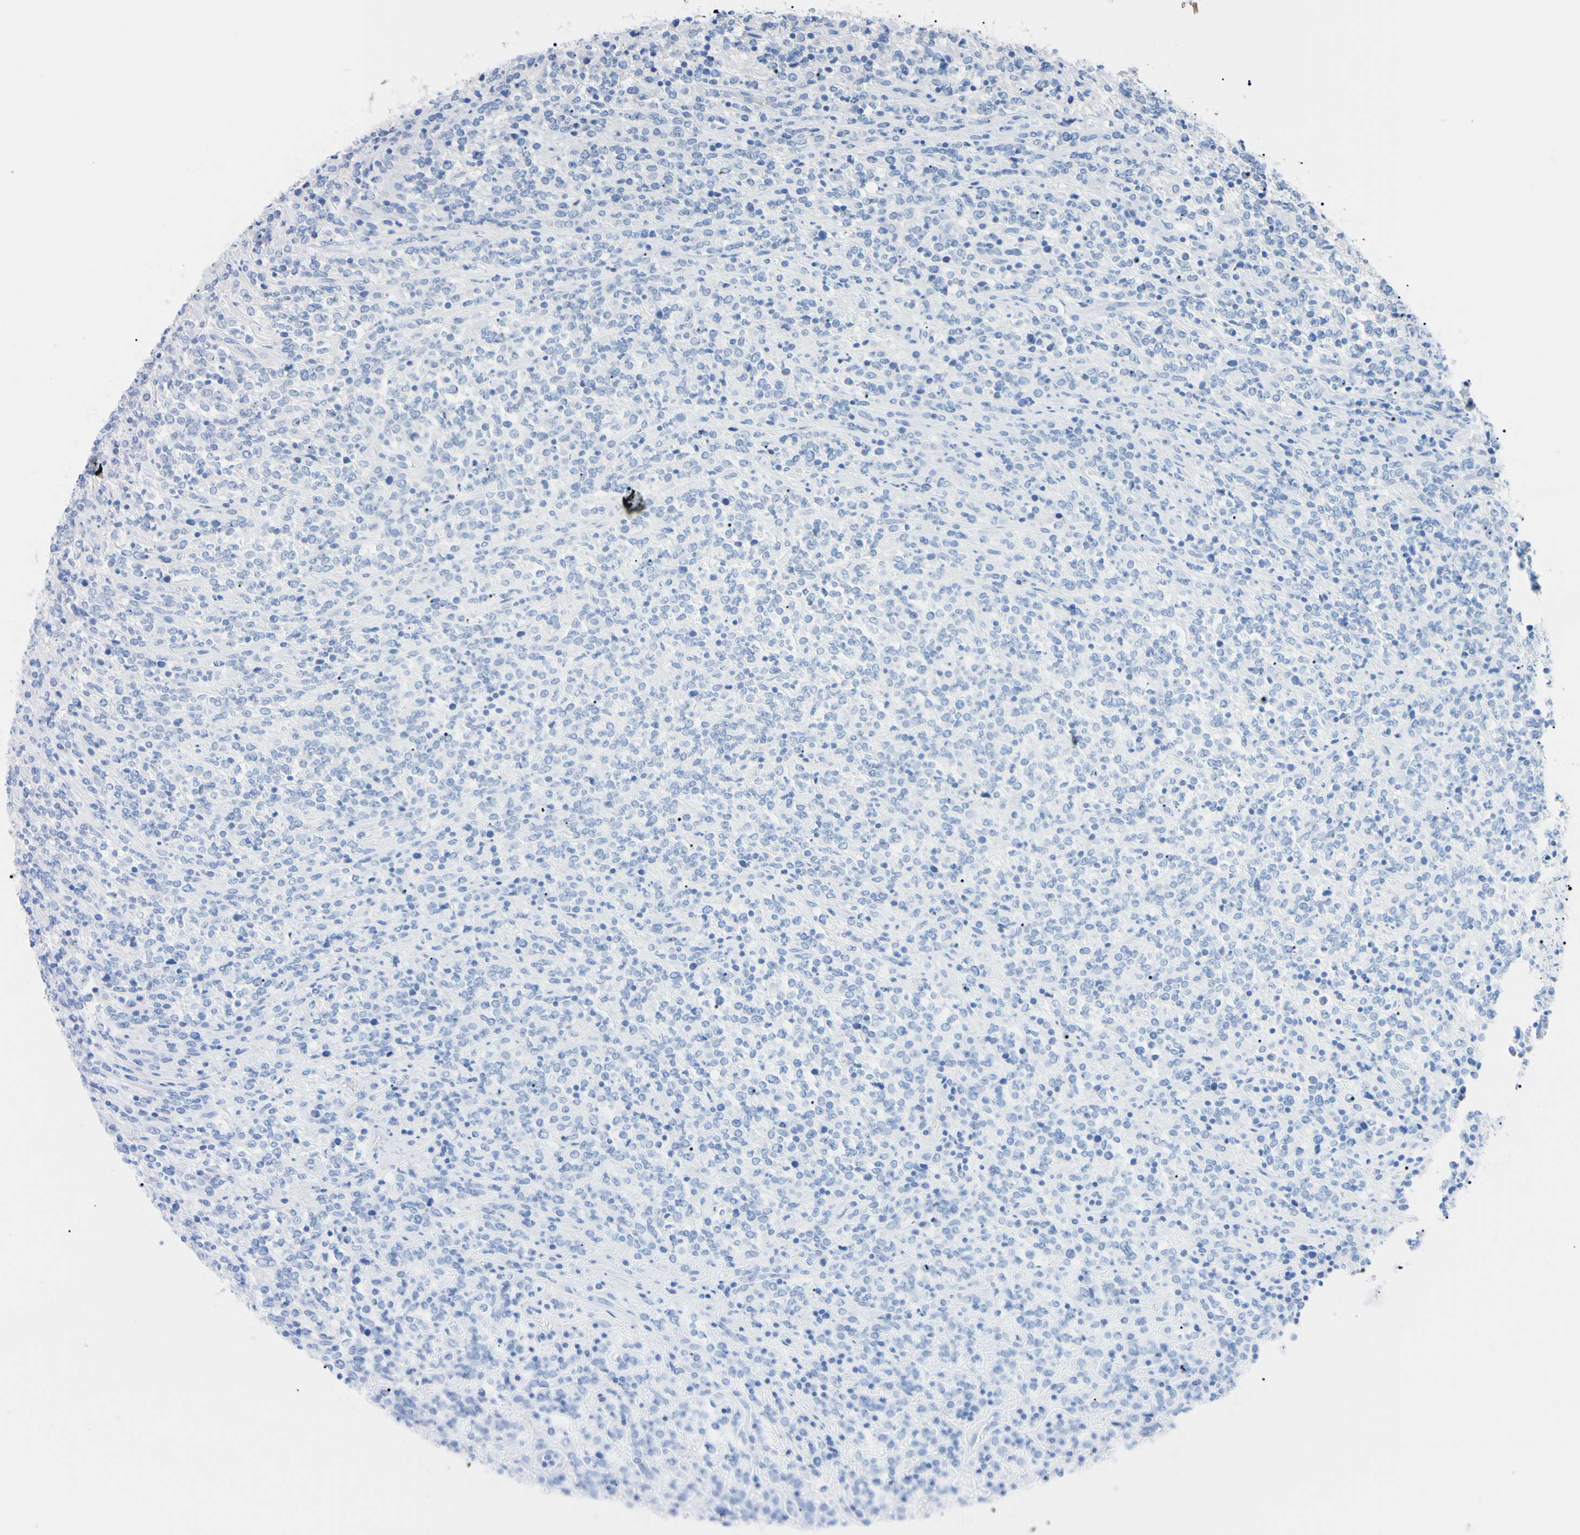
{"staining": {"intensity": "negative", "quantity": "none", "location": "none"}, "tissue": "lymphoma", "cell_type": "Tumor cells", "image_type": "cancer", "snomed": [{"axis": "morphology", "description": "Malignant lymphoma, non-Hodgkin's type, High grade"}, {"axis": "topography", "description": "Soft tissue"}], "caption": "A histopathology image of human lymphoma is negative for staining in tumor cells.", "gene": "RARS1", "patient": {"sex": "male", "age": 18}}